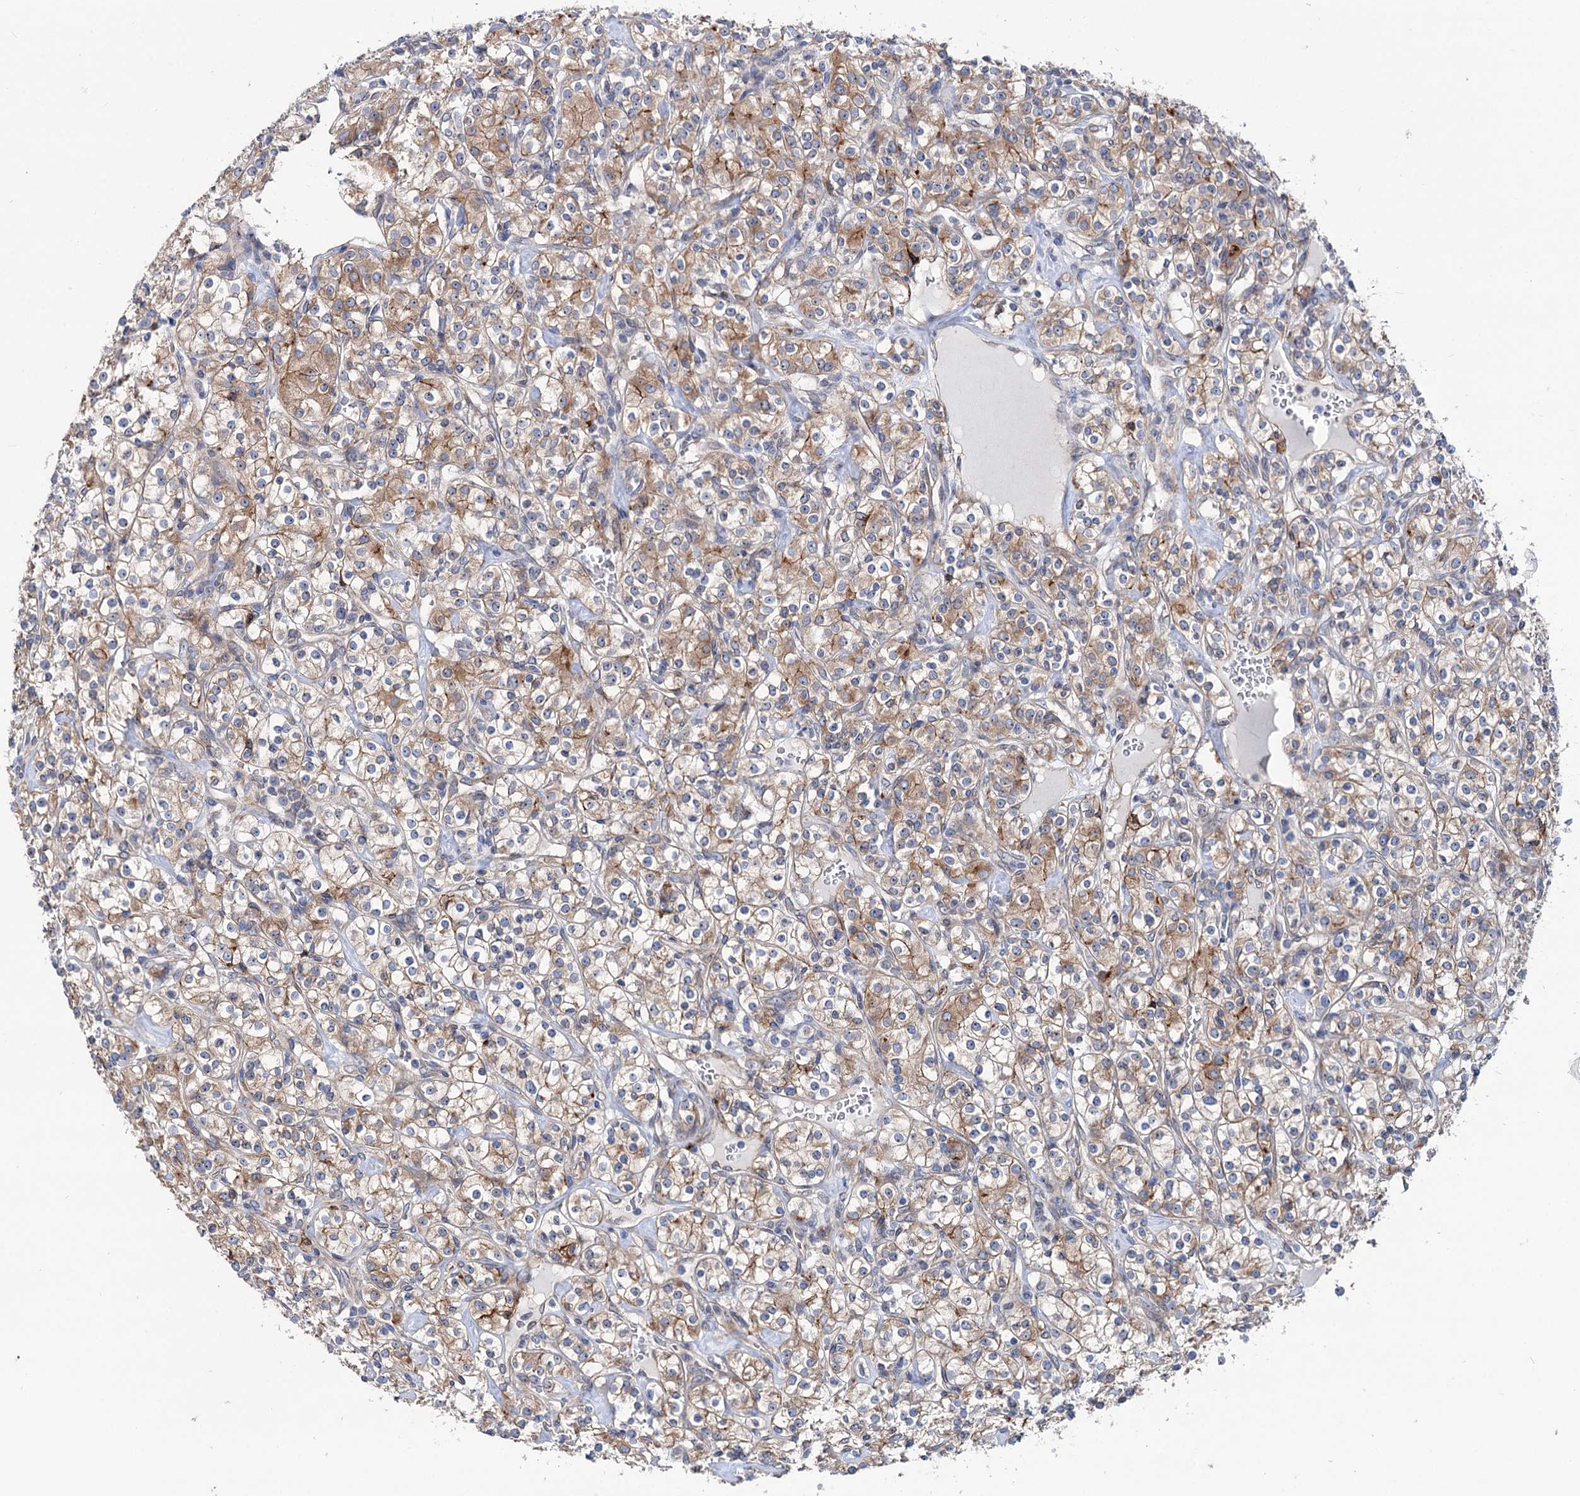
{"staining": {"intensity": "moderate", "quantity": ">75%", "location": "cytoplasmic/membranous"}, "tissue": "renal cancer", "cell_type": "Tumor cells", "image_type": "cancer", "snomed": [{"axis": "morphology", "description": "Adenocarcinoma, NOS"}, {"axis": "topography", "description": "Kidney"}], "caption": "This micrograph displays immunohistochemistry (IHC) staining of renal adenocarcinoma, with medium moderate cytoplasmic/membranous positivity in about >75% of tumor cells.", "gene": "PTDSS2", "patient": {"sex": "male", "age": 77}}